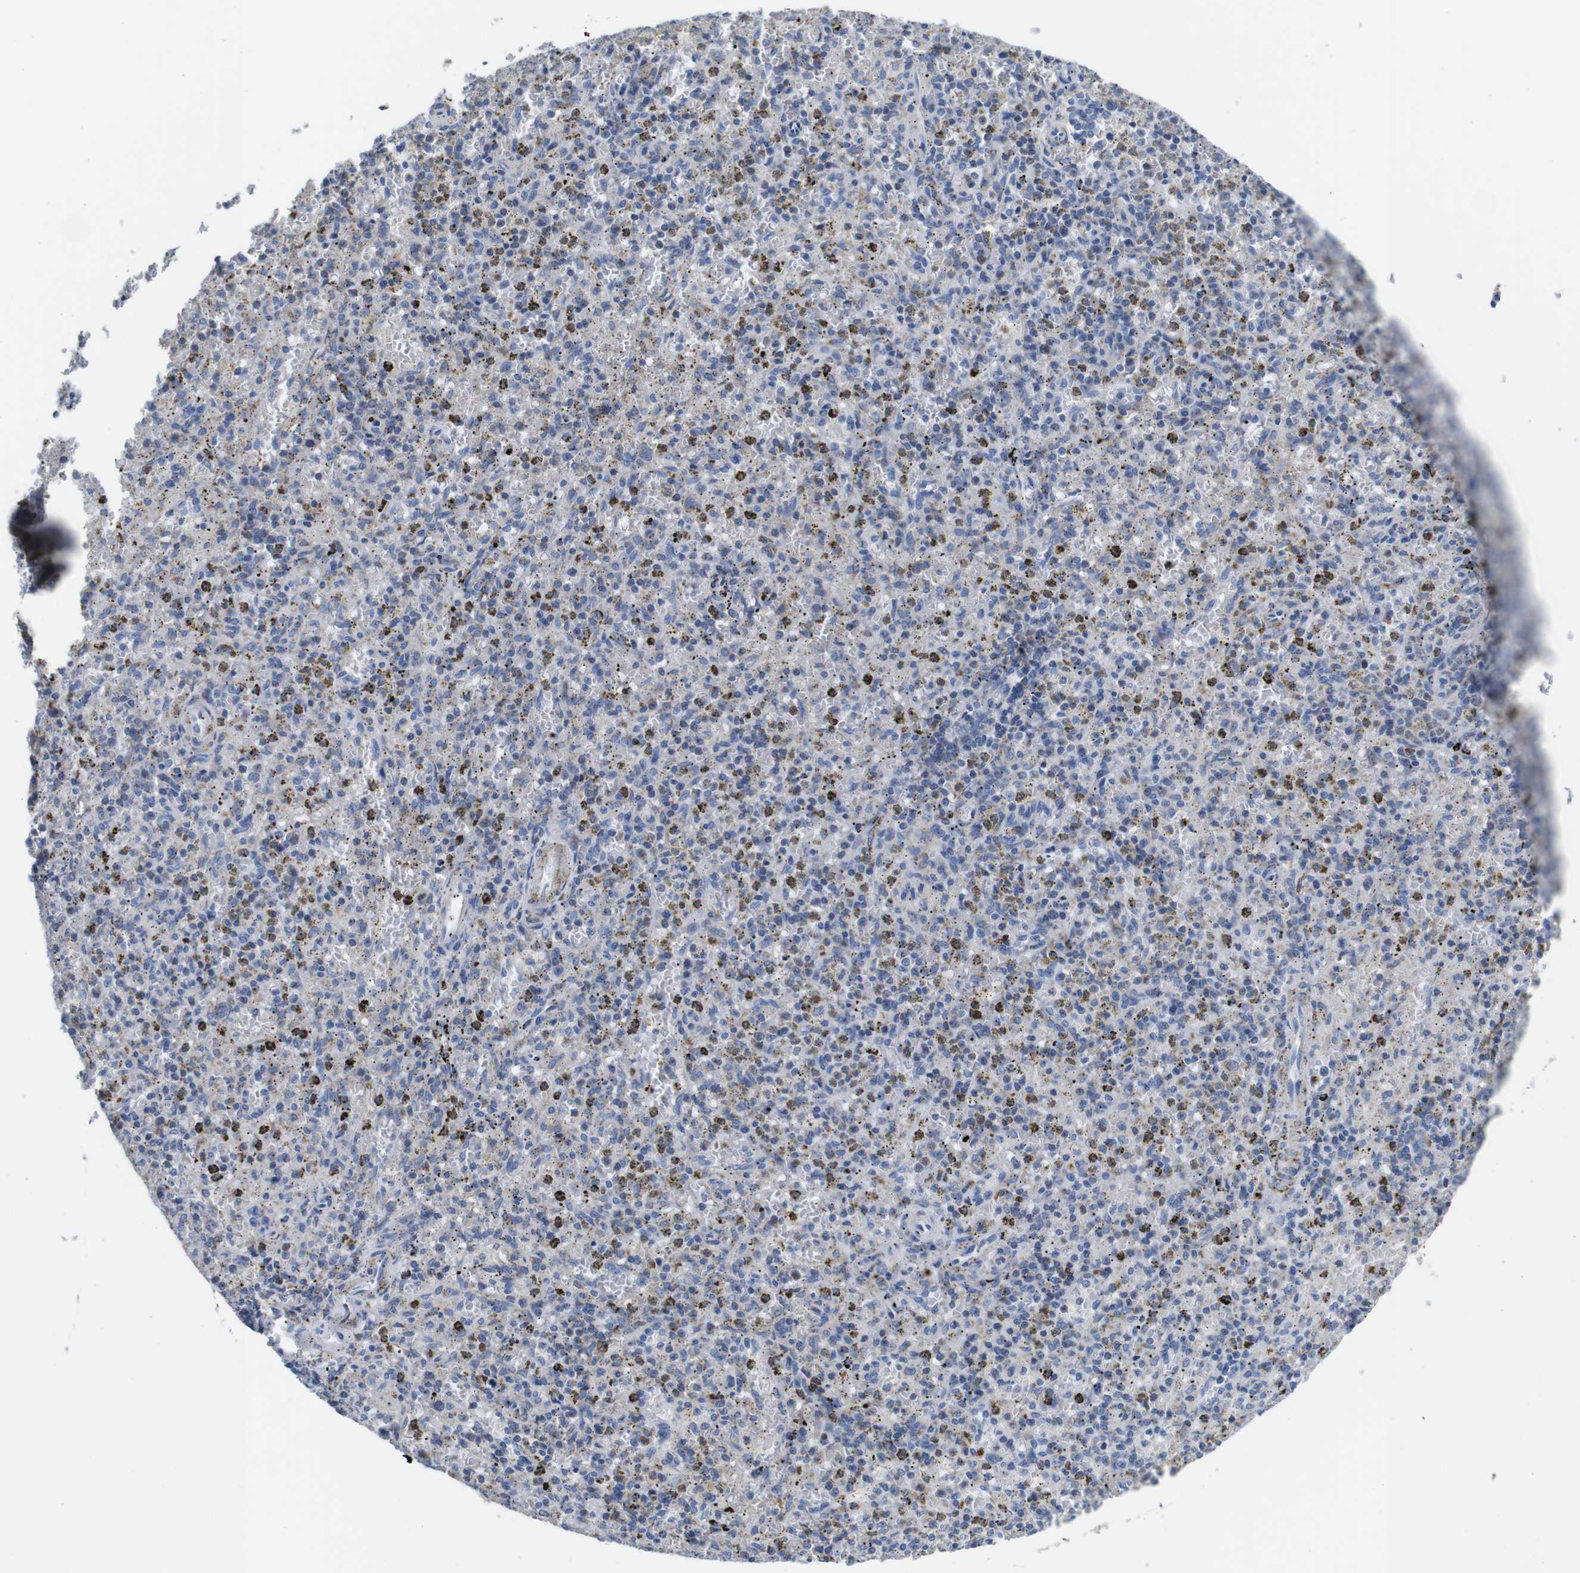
{"staining": {"intensity": "moderate", "quantity": "<25%", "location": "cytoplasmic/membranous"}, "tissue": "spleen", "cell_type": "Cells in red pulp", "image_type": "normal", "snomed": [{"axis": "morphology", "description": "Normal tissue, NOS"}, {"axis": "topography", "description": "Spleen"}], "caption": "About <25% of cells in red pulp in benign spleen show moderate cytoplasmic/membranous protein staining as visualized by brown immunohistochemical staining.", "gene": "MAOA", "patient": {"sex": "male", "age": 72}}